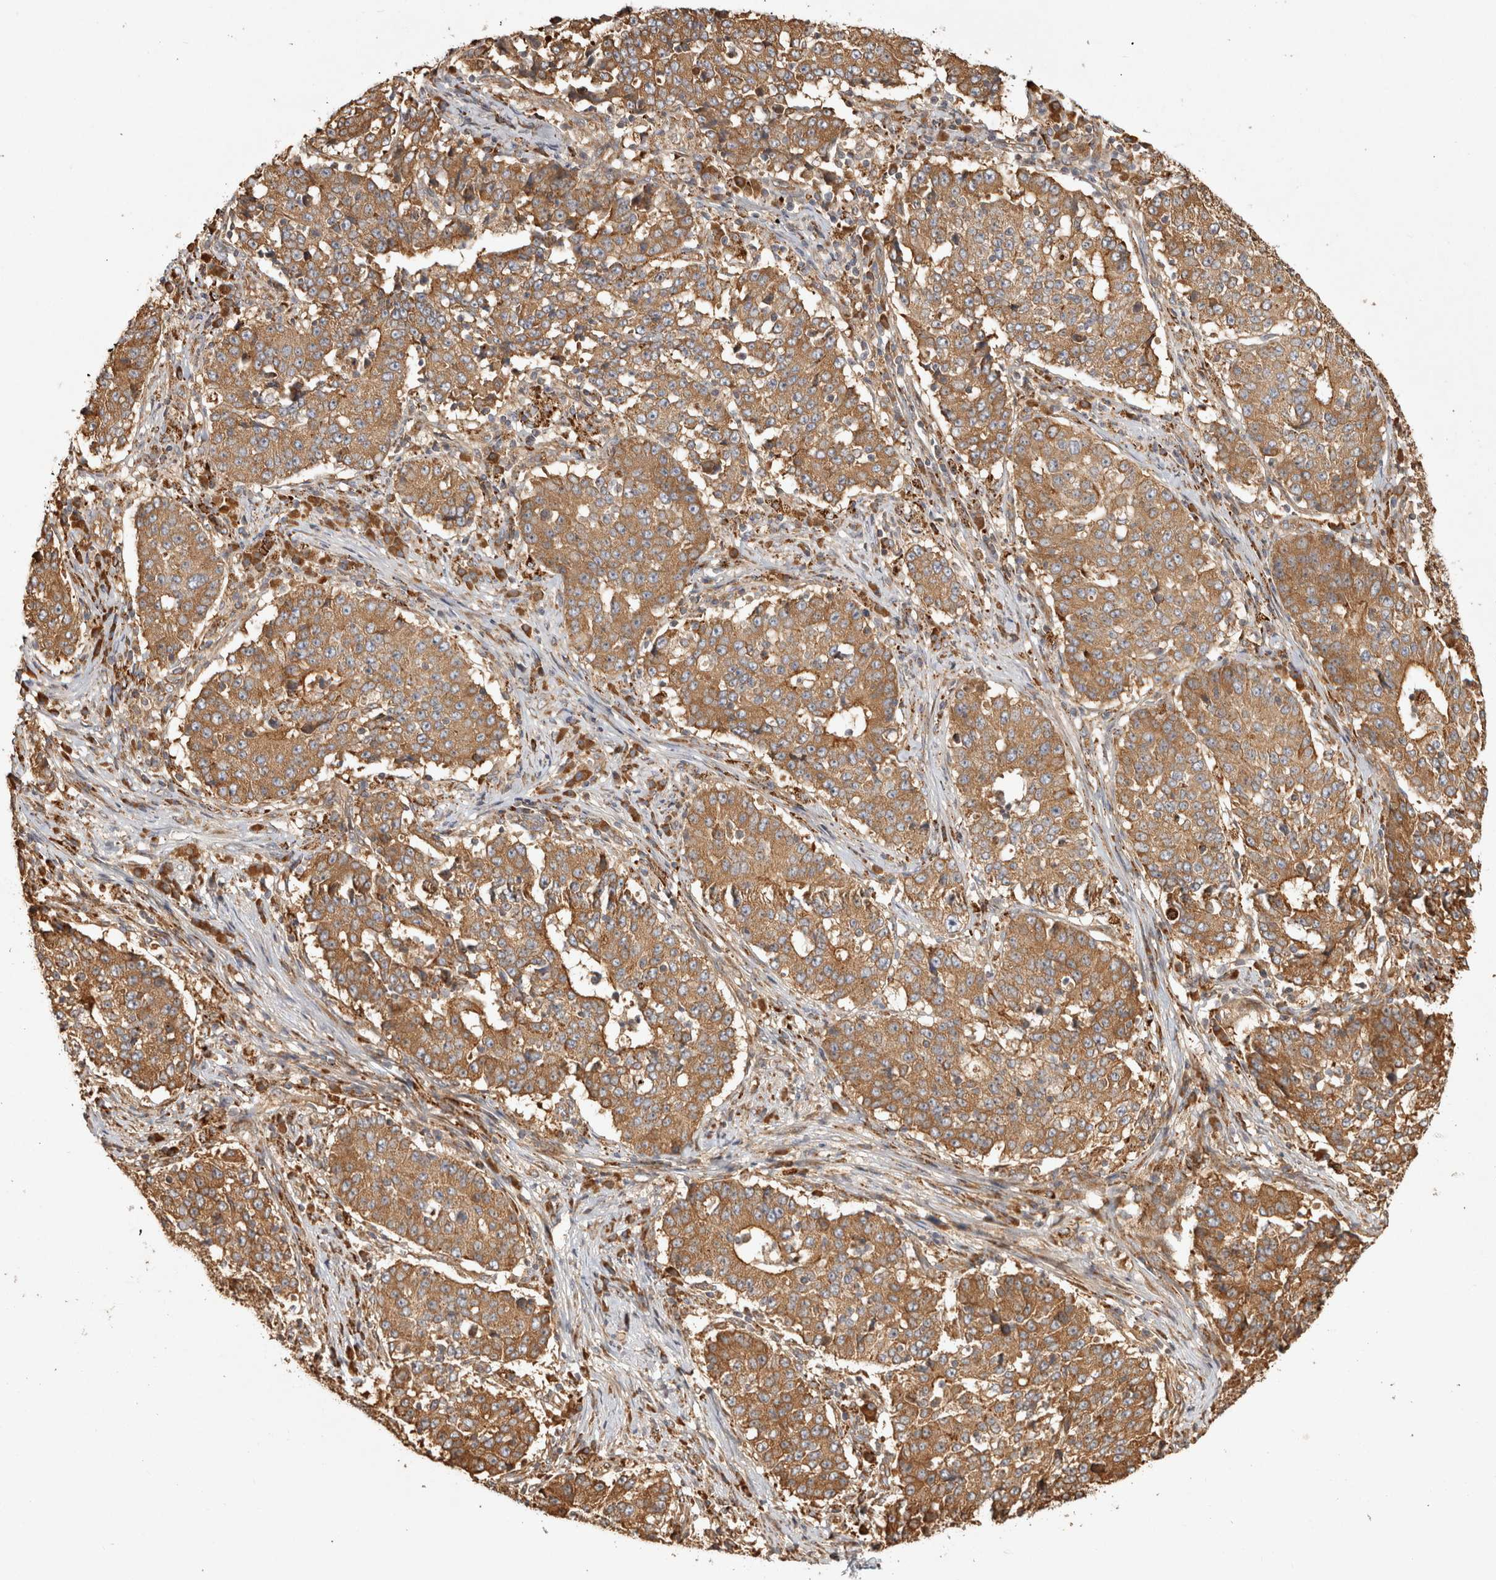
{"staining": {"intensity": "moderate", "quantity": ">75%", "location": "cytoplasmic/membranous"}, "tissue": "stomach cancer", "cell_type": "Tumor cells", "image_type": "cancer", "snomed": [{"axis": "morphology", "description": "Adenocarcinoma, NOS"}, {"axis": "topography", "description": "Stomach"}], "caption": "Moderate cytoplasmic/membranous staining is identified in approximately >75% of tumor cells in stomach adenocarcinoma. The staining was performed using DAB (3,3'-diaminobenzidine), with brown indicating positive protein expression. Nuclei are stained blue with hematoxylin.", "gene": "CAMSAP2", "patient": {"sex": "male", "age": 59}}